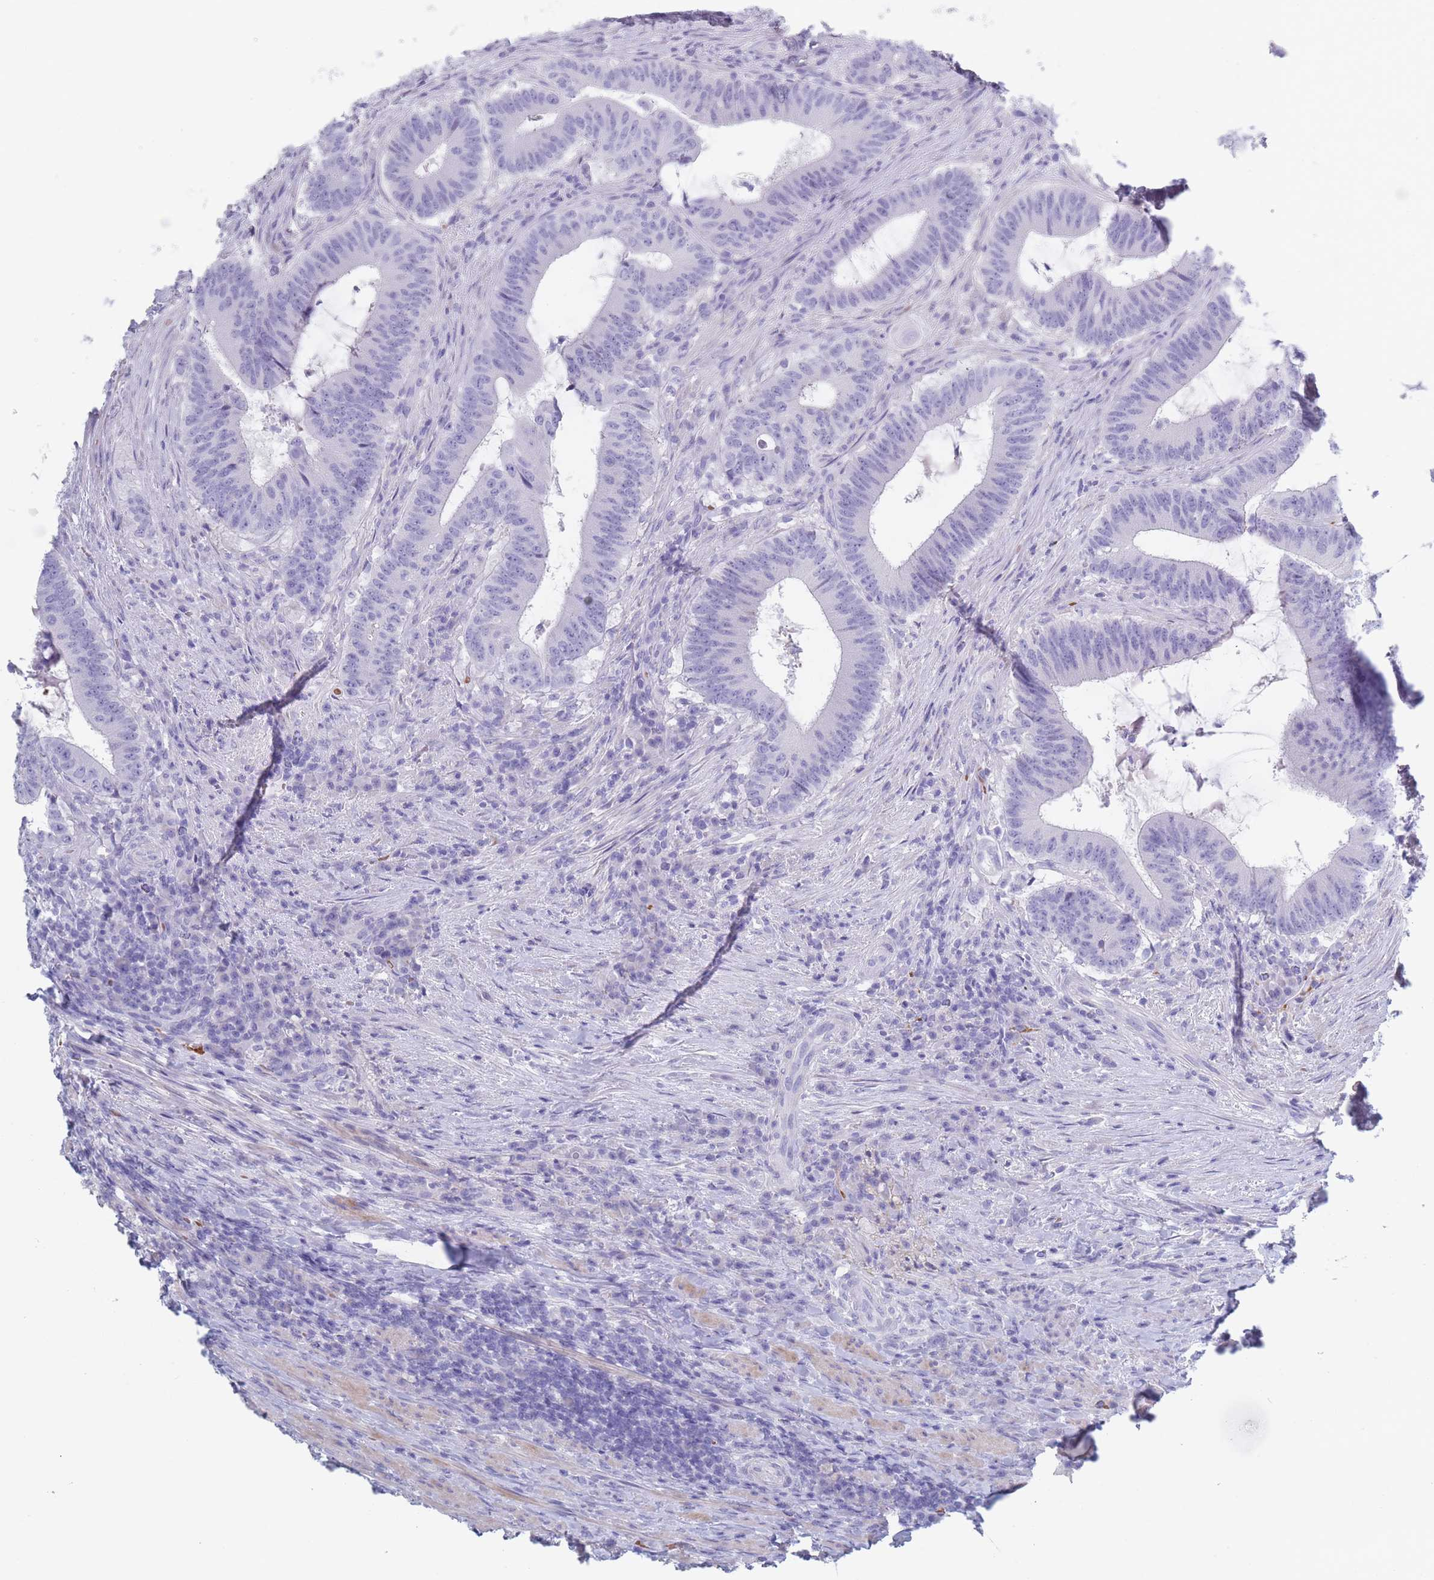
{"staining": {"intensity": "negative", "quantity": "none", "location": "none"}, "tissue": "colorectal cancer", "cell_type": "Tumor cells", "image_type": "cancer", "snomed": [{"axis": "morphology", "description": "Adenocarcinoma, NOS"}, {"axis": "topography", "description": "Colon"}], "caption": "A histopathology image of human colorectal cancer (adenocarcinoma) is negative for staining in tumor cells. The staining was performed using DAB (3,3'-diaminobenzidine) to visualize the protein expression in brown, while the nuclei were stained in blue with hematoxylin (Magnification: 20x).", "gene": "OR5D16", "patient": {"sex": "female", "age": 43}}